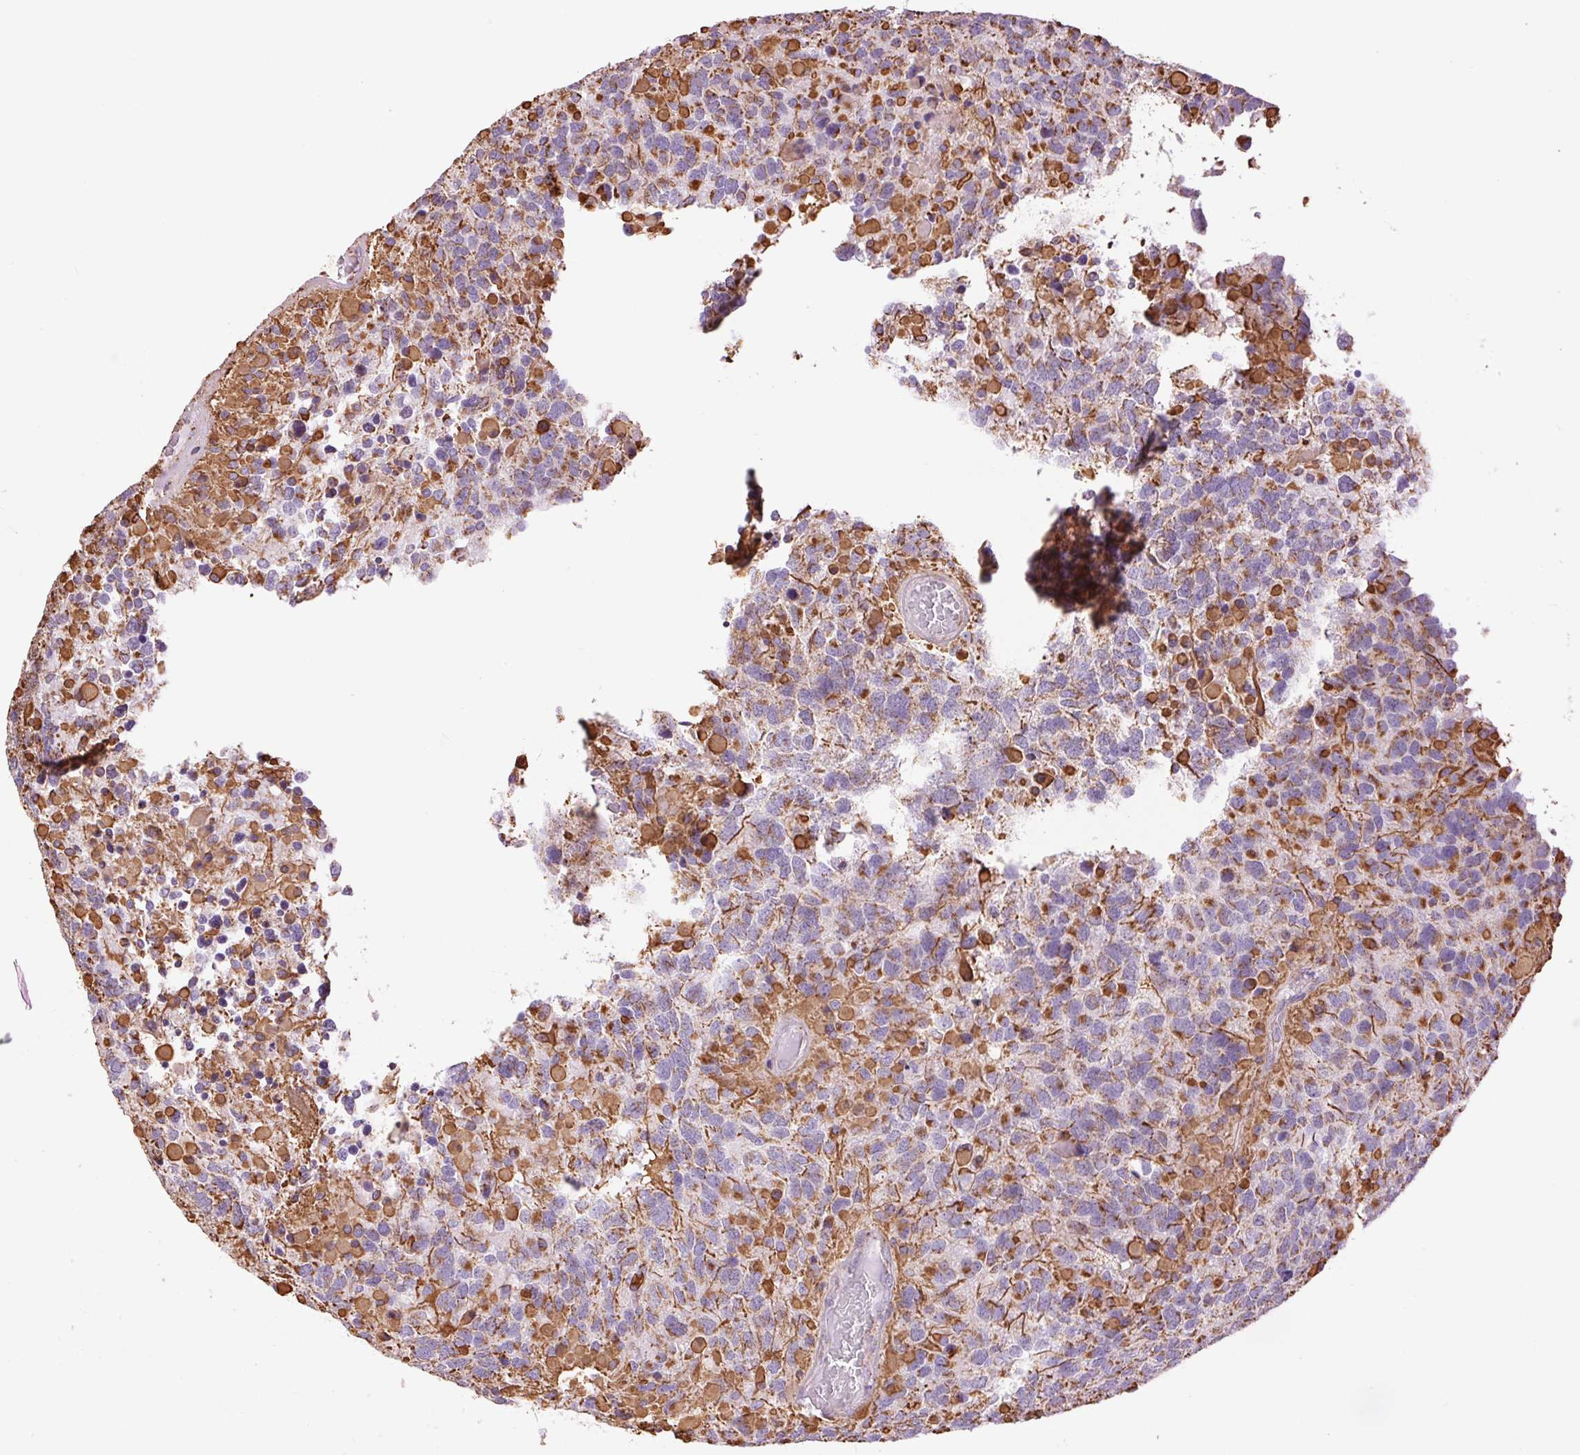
{"staining": {"intensity": "strong", "quantity": "<25%", "location": "cytoplasmic/membranous"}, "tissue": "glioma", "cell_type": "Tumor cells", "image_type": "cancer", "snomed": [{"axis": "morphology", "description": "Glioma, malignant, High grade"}, {"axis": "topography", "description": "Brain"}], "caption": "Protein staining of glioma tissue demonstrates strong cytoplasmic/membranous staining in approximately <25% of tumor cells.", "gene": "ATP5PB", "patient": {"sex": "female", "age": 40}}